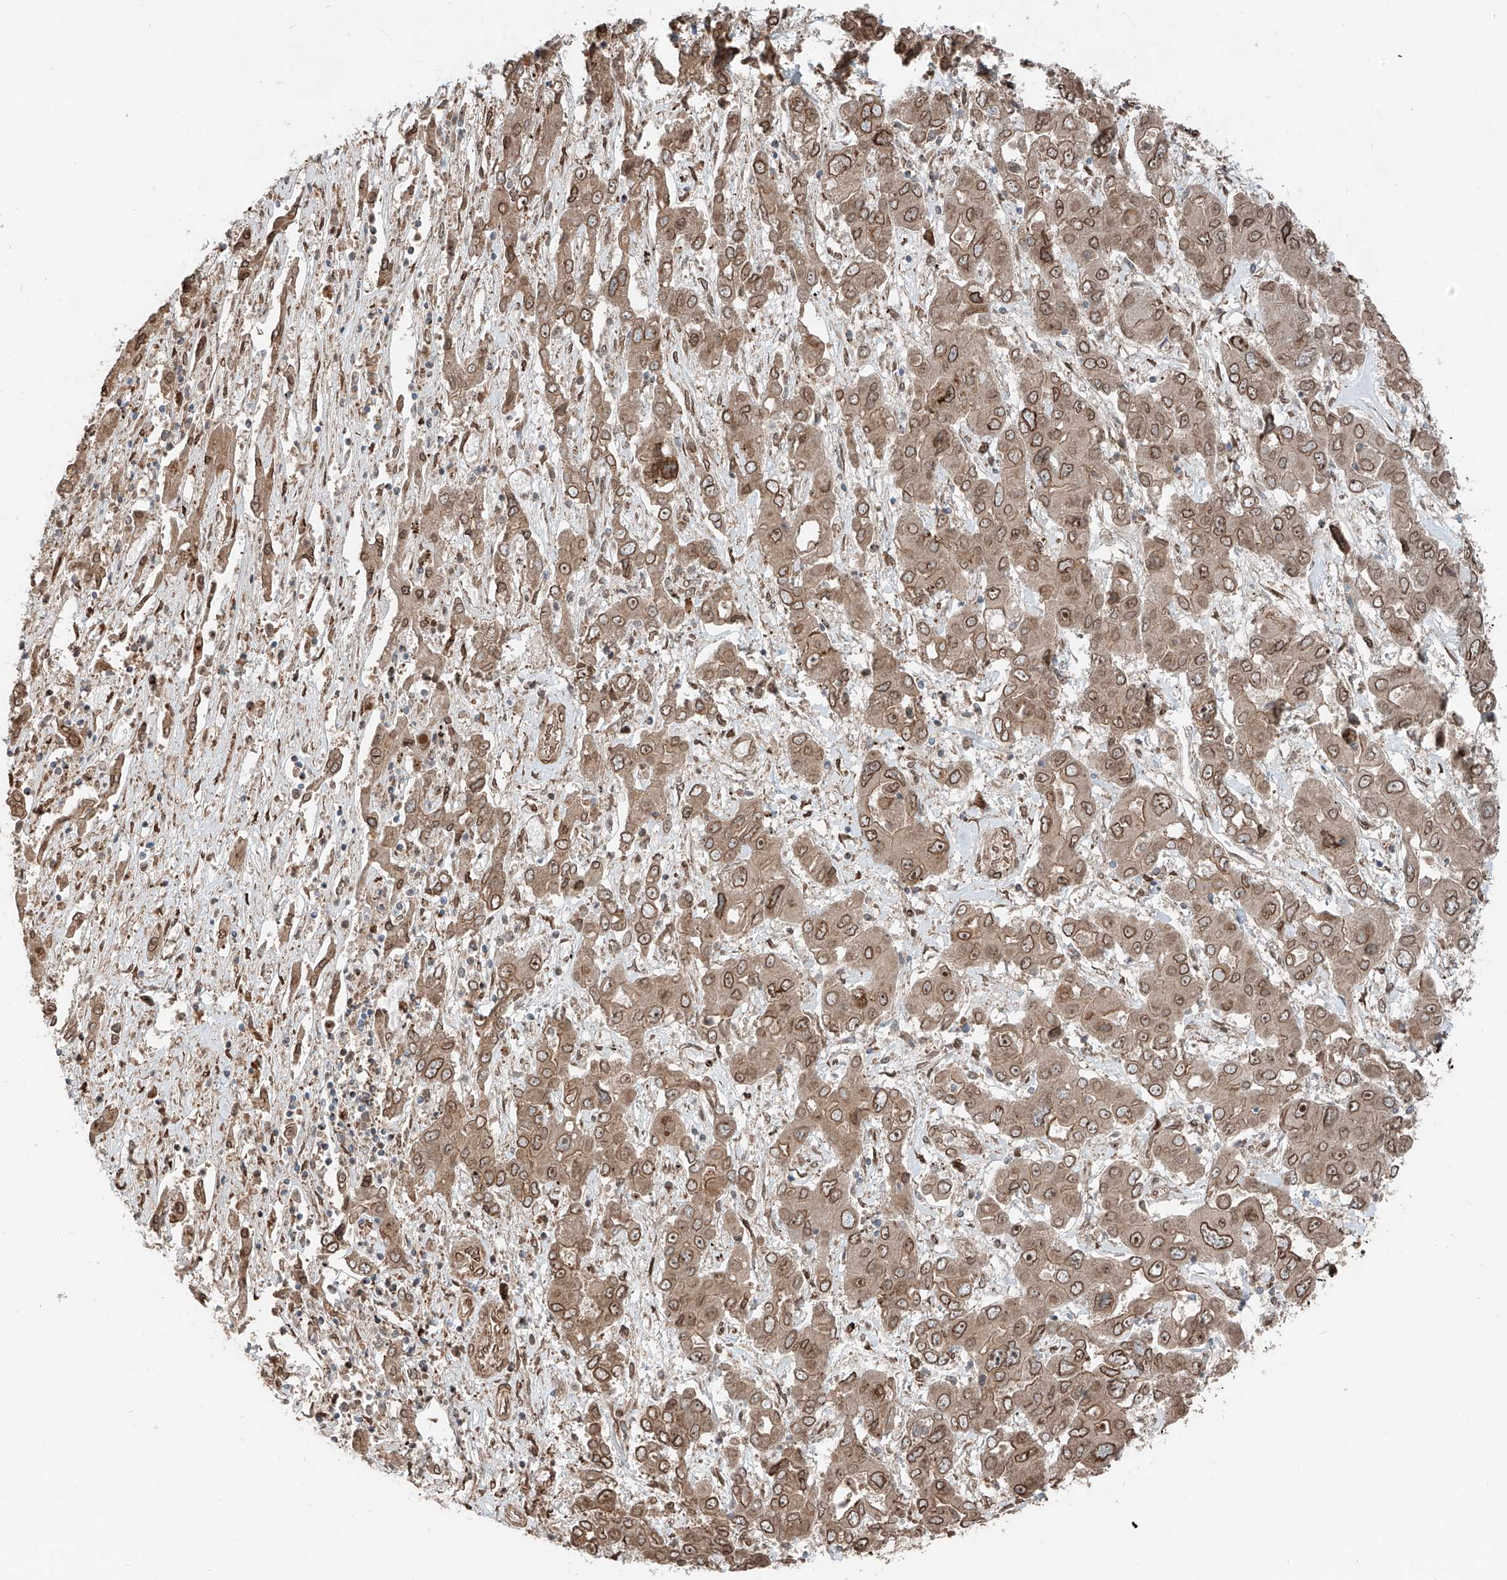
{"staining": {"intensity": "moderate", "quantity": ">75%", "location": "cytoplasmic/membranous,nuclear"}, "tissue": "liver cancer", "cell_type": "Tumor cells", "image_type": "cancer", "snomed": [{"axis": "morphology", "description": "Cholangiocarcinoma"}, {"axis": "topography", "description": "Liver"}], "caption": "Liver cholangiocarcinoma stained for a protein (brown) displays moderate cytoplasmic/membranous and nuclear positive staining in approximately >75% of tumor cells.", "gene": "CEP162", "patient": {"sex": "male", "age": 67}}